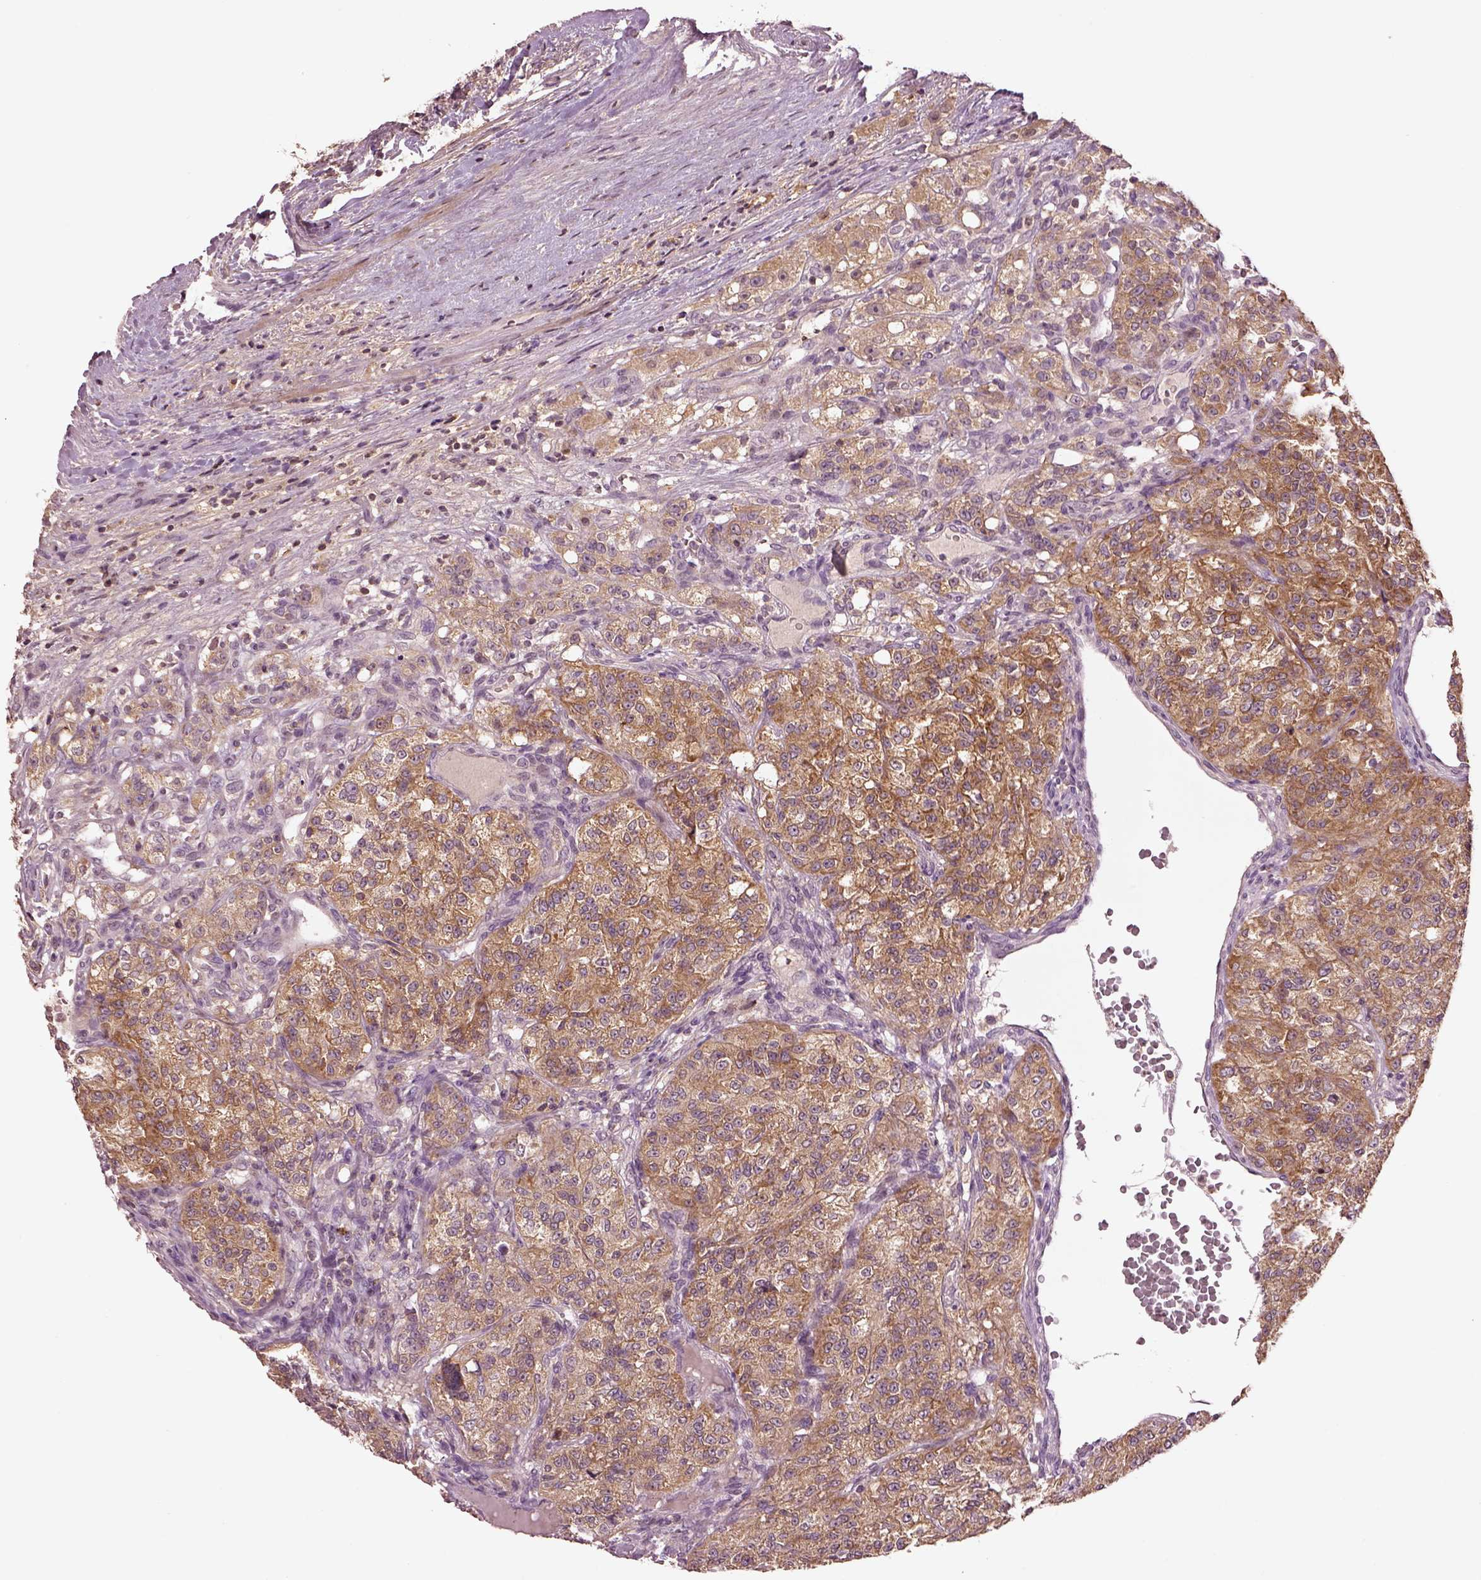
{"staining": {"intensity": "moderate", "quantity": "25%-75%", "location": "cytoplasmic/membranous"}, "tissue": "renal cancer", "cell_type": "Tumor cells", "image_type": "cancer", "snomed": [{"axis": "morphology", "description": "Adenocarcinoma, NOS"}, {"axis": "topography", "description": "Kidney"}], "caption": "Renal cancer (adenocarcinoma) was stained to show a protein in brown. There is medium levels of moderate cytoplasmic/membranous positivity in approximately 25%-75% of tumor cells. (DAB IHC, brown staining for protein, blue staining for nuclei).", "gene": "MTHFS", "patient": {"sex": "female", "age": 63}}